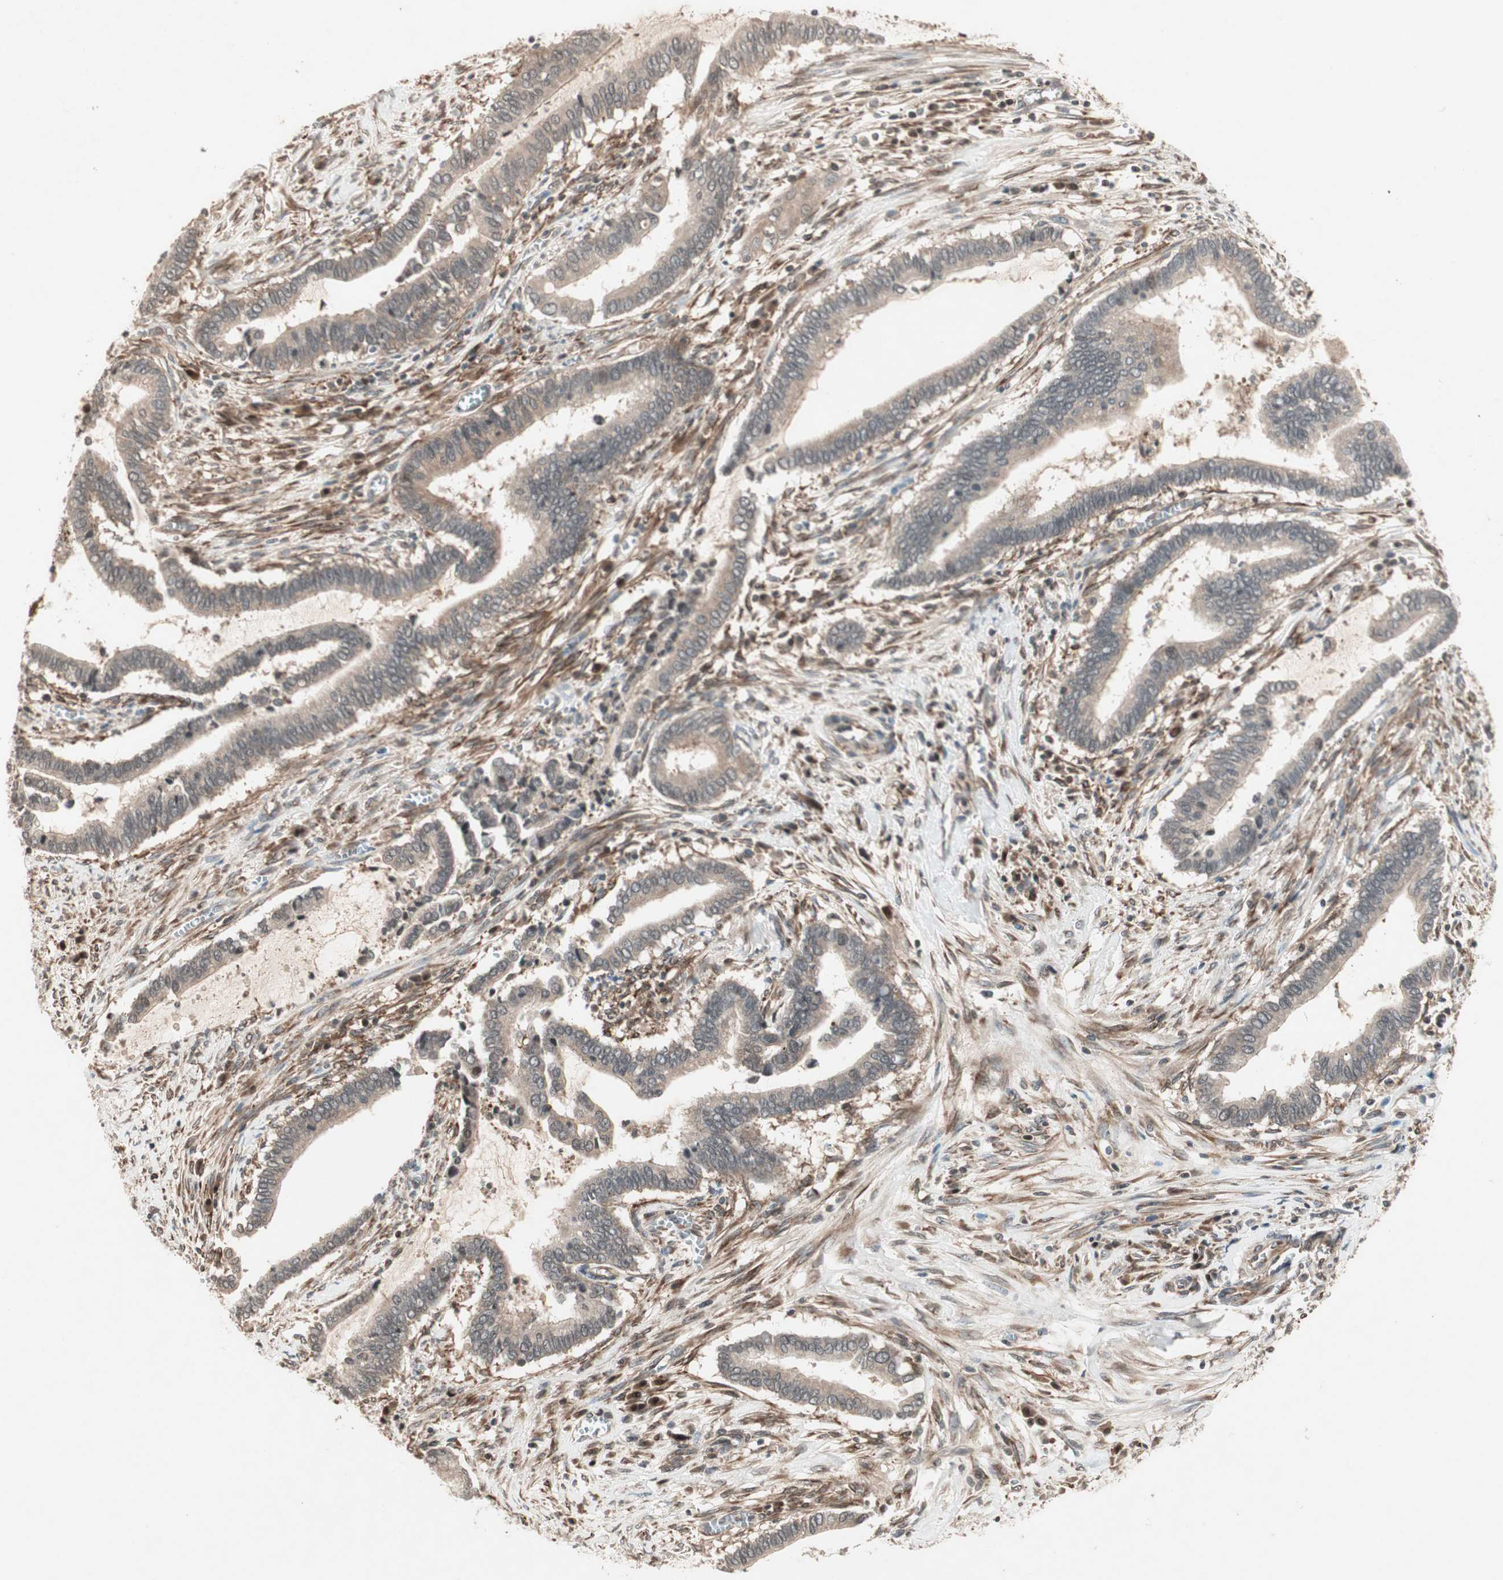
{"staining": {"intensity": "weak", "quantity": "<25%", "location": "cytoplasmic/membranous"}, "tissue": "cervical cancer", "cell_type": "Tumor cells", "image_type": "cancer", "snomed": [{"axis": "morphology", "description": "Adenocarcinoma, NOS"}, {"axis": "topography", "description": "Cervix"}], "caption": "Immunohistochemistry (IHC) histopathology image of adenocarcinoma (cervical) stained for a protein (brown), which shows no positivity in tumor cells.", "gene": "IRS1", "patient": {"sex": "female", "age": 44}}